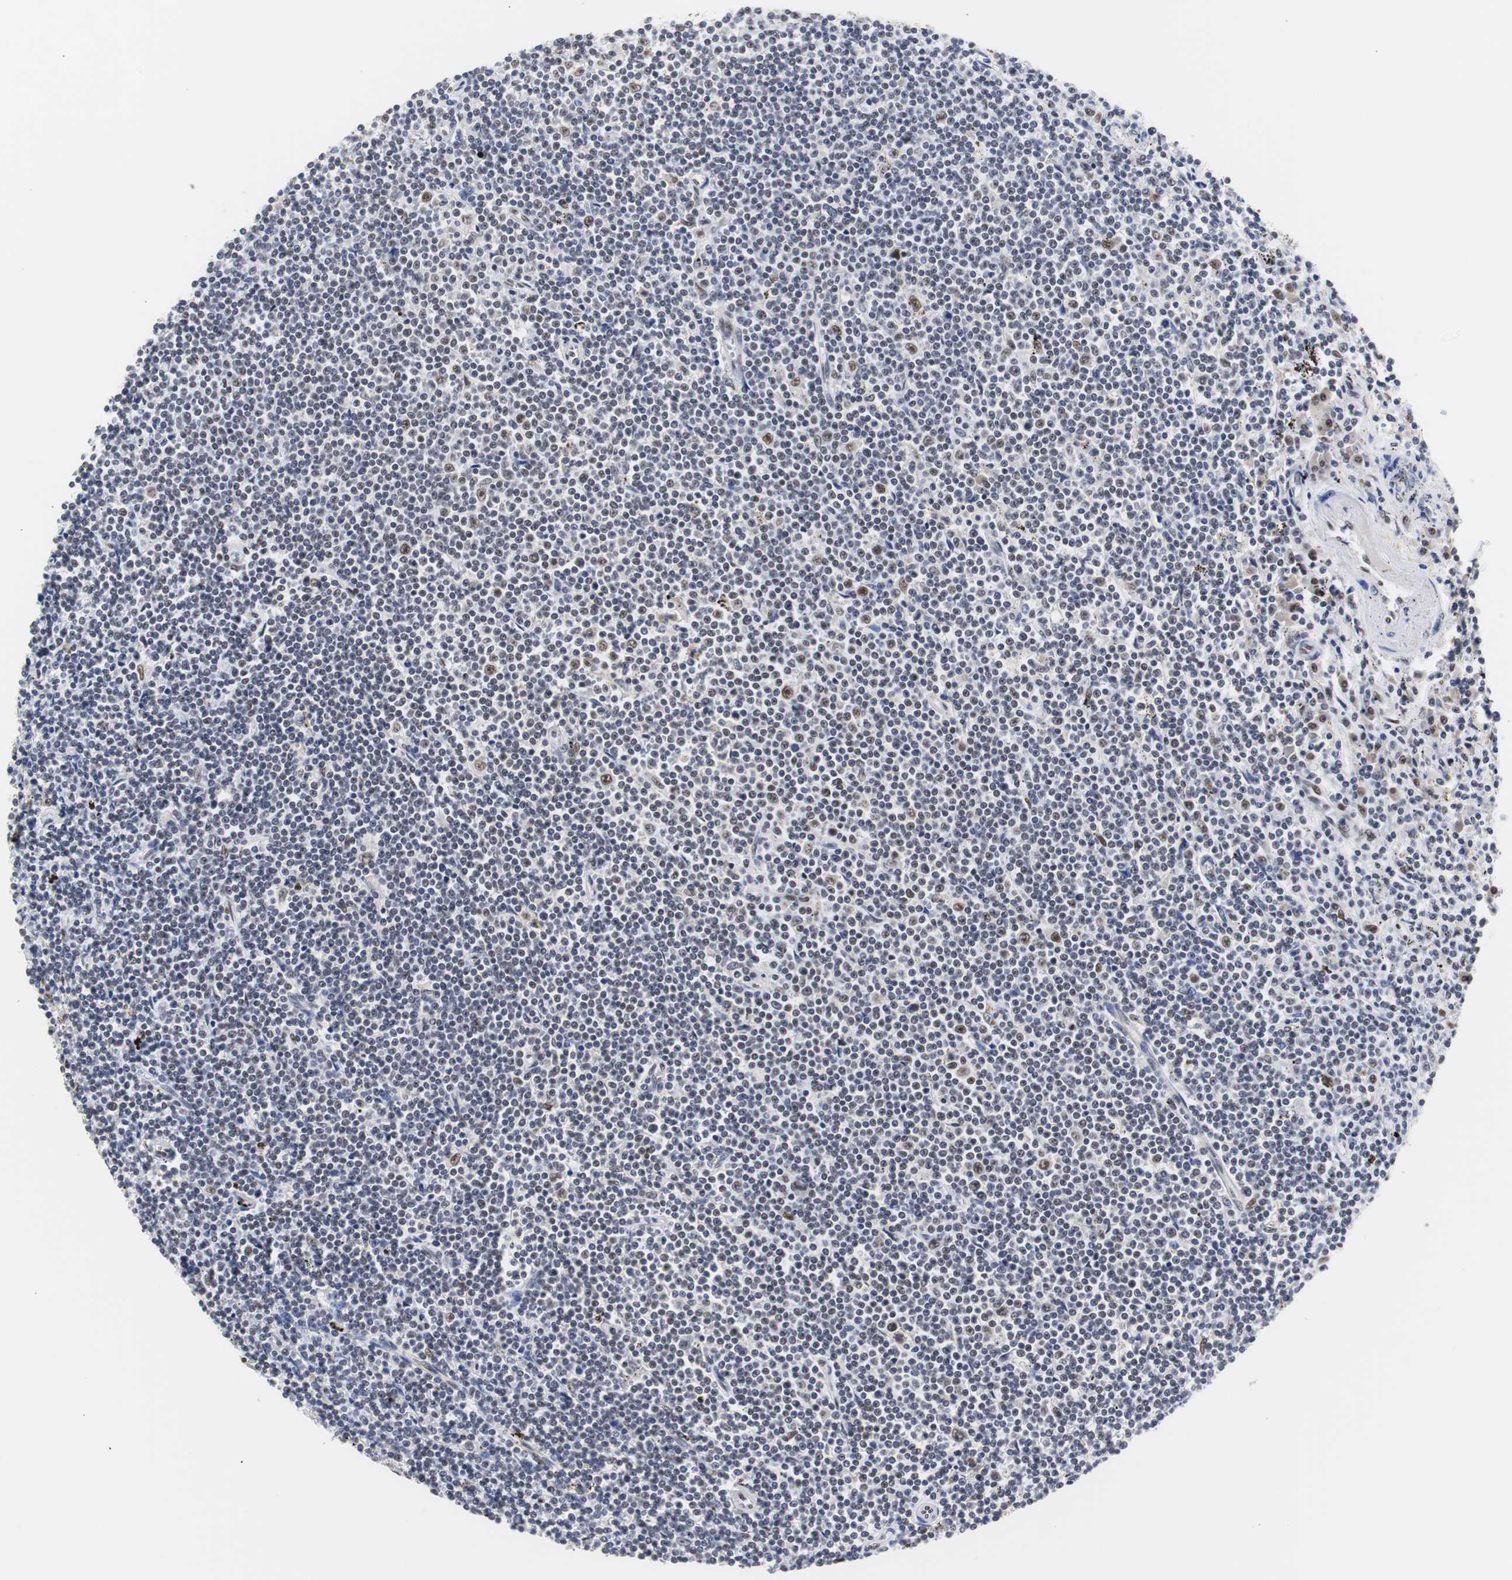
{"staining": {"intensity": "weak", "quantity": "<25%", "location": "nuclear"}, "tissue": "lymphoma", "cell_type": "Tumor cells", "image_type": "cancer", "snomed": [{"axis": "morphology", "description": "Malignant lymphoma, non-Hodgkin's type, Low grade"}, {"axis": "topography", "description": "Spleen"}], "caption": "High power microscopy histopathology image of an immunohistochemistry histopathology image of low-grade malignant lymphoma, non-Hodgkin's type, revealing no significant staining in tumor cells.", "gene": "ZFC3H1", "patient": {"sex": "male", "age": 76}}